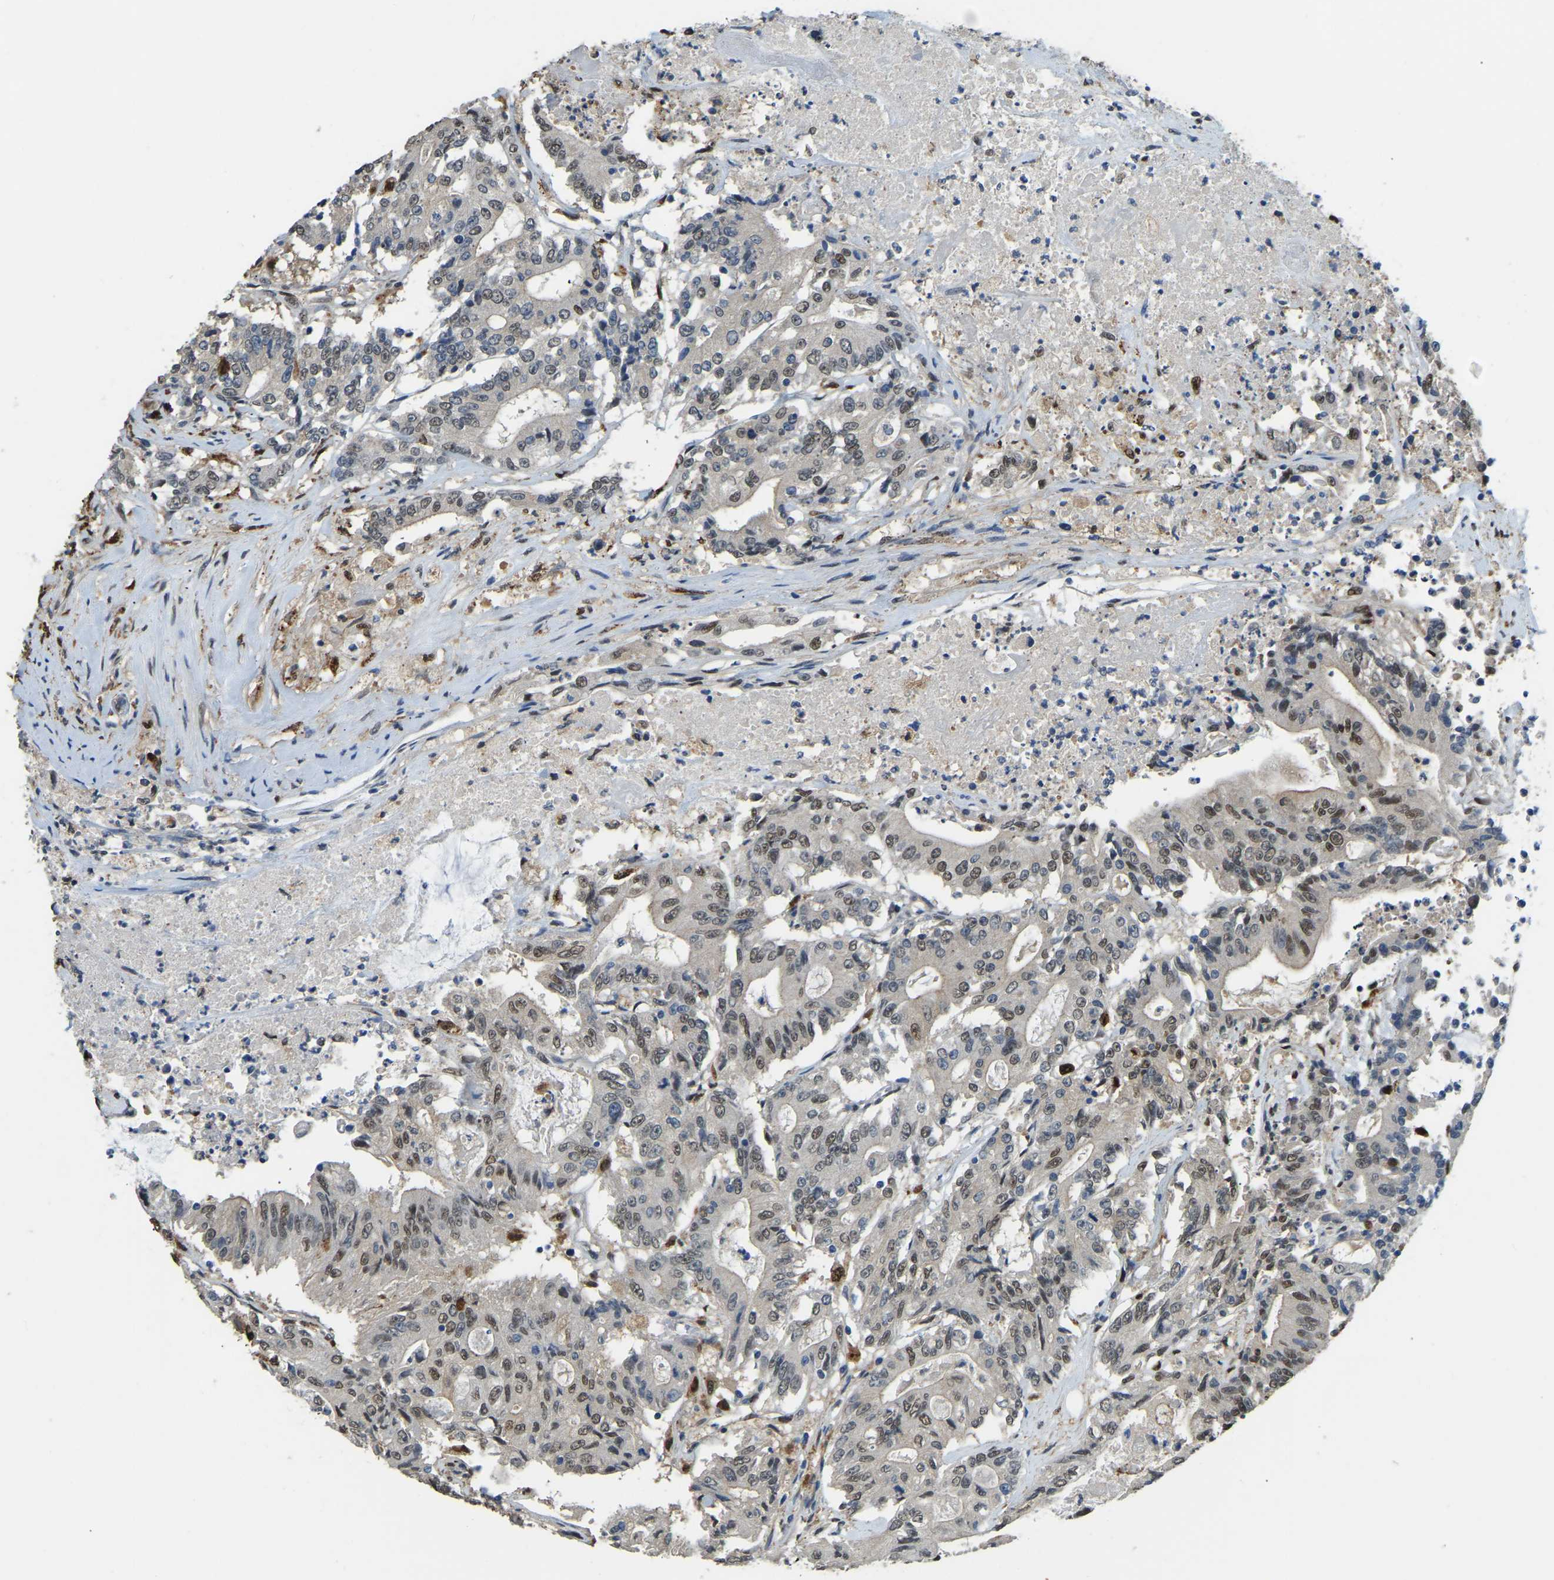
{"staining": {"intensity": "moderate", "quantity": "25%-75%", "location": "cytoplasmic/membranous,nuclear"}, "tissue": "colorectal cancer", "cell_type": "Tumor cells", "image_type": "cancer", "snomed": [{"axis": "morphology", "description": "Adenocarcinoma, NOS"}, {"axis": "topography", "description": "Colon"}], "caption": "Human colorectal cancer (adenocarcinoma) stained with a brown dye demonstrates moderate cytoplasmic/membranous and nuclear positive positivity in about 25%-75% of tumor cells.", "gene": "NANS", "patient": {"sex": "female", "age": 77}}